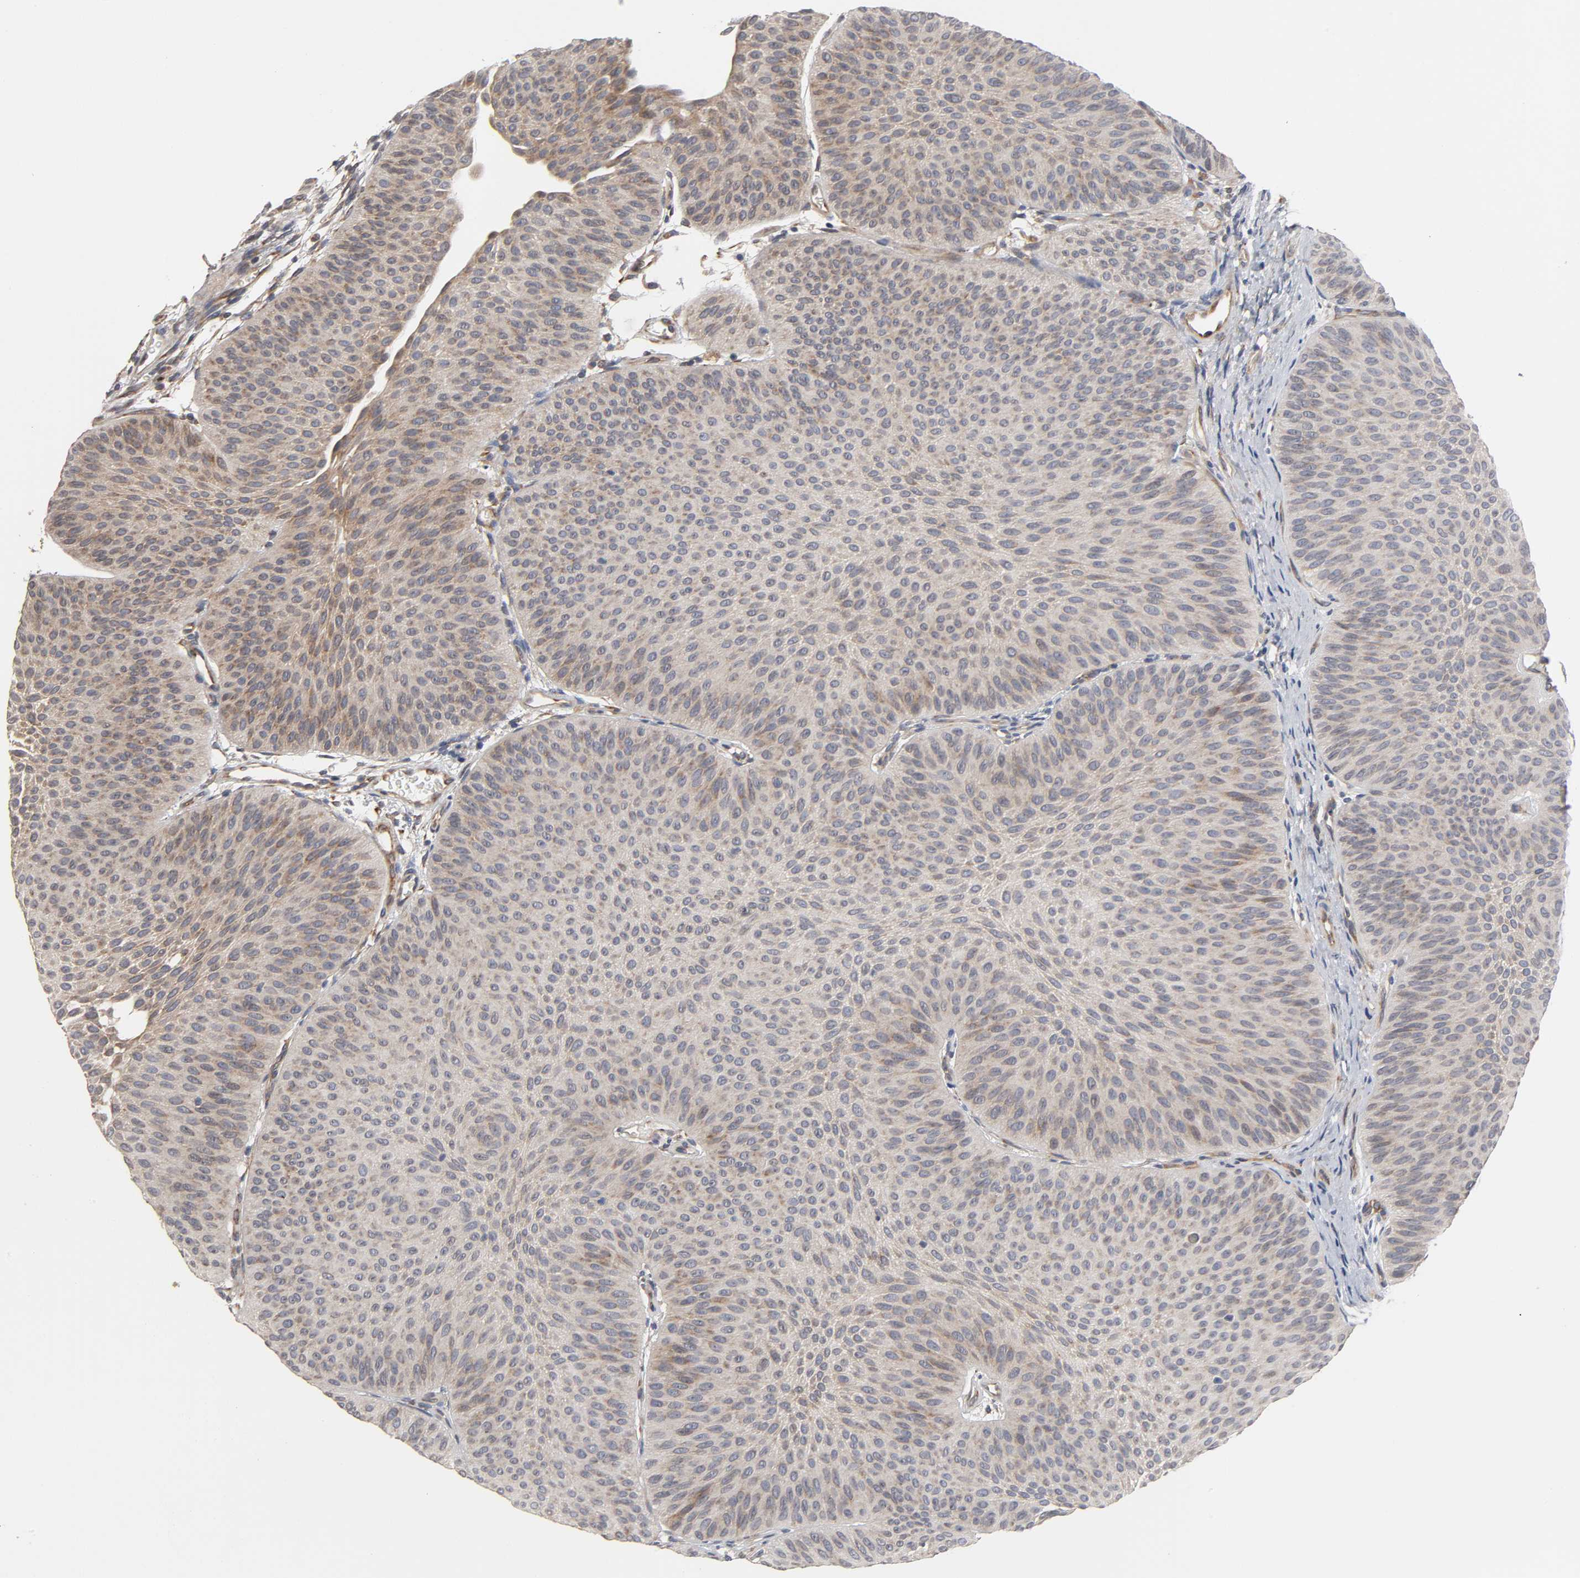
{"staining": {"intensity": "weak", "quantity": ">75%", "location": "cytoplasmic/membranous"}, "tissue": "urothelial cancer", "cell_type": "Tumor cells", "image_type": "cancer", "snomed": [{"axis": "morphology", "description": "Urothelial carcinoma, Low grade"}, {"axis": "topography", "description": "Urinary bladder"}], "caption": "Urothelial carcinoma (low-grade) stained with a brown dye displays weak cytoplasmic/membranous positive staining in about >75% of tumor cells.", "gene": "HDLBP", "patient": {"sex": "female", "age": 60}}